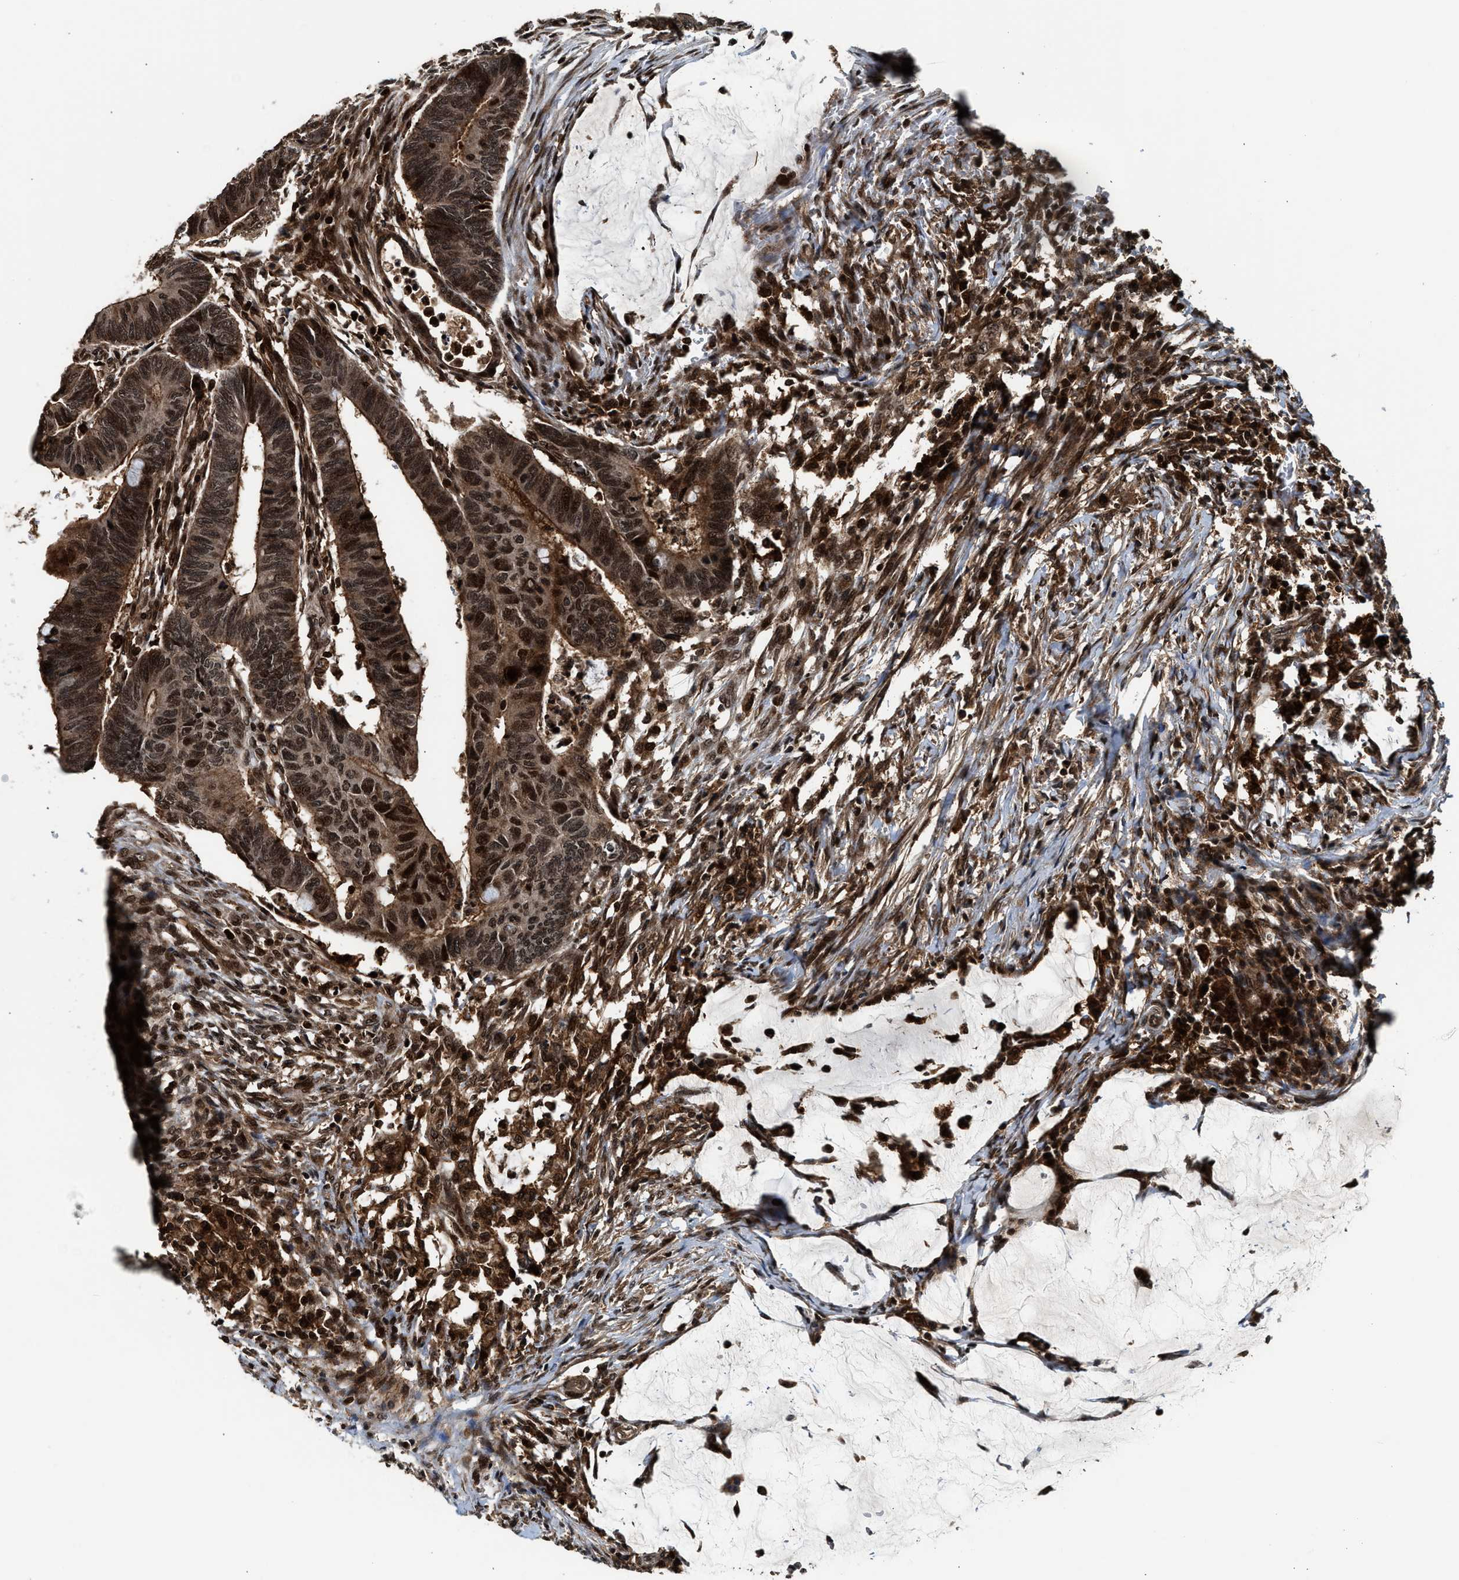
{"staining": {"intensity": "strong", "quantity": ">75%", "location": "cytoplasmic/membranous,nuclear"}, "tissue": "colorectal cancer", "cell_type": "Tumor cells", "image_type": "cancer", "snomed": [{"axis": "morphology", "description": "Normal tissue, NOS"}, {"axis": "morphology", "description": "Adenocarcinoma, NOS"}, {"axis": "topography", "description": "Rectum"}, {"axis": "topography", "description": "Peripheral nerve tissue"}], "caption": "Strong cytoplasmic/membranous and nuclear expression for a protein is identified in approximately >75% of tumor cells of colorectal adenocarcinoma using immunohistochemistry (IHC).", "gene": "MDM2", "patient": {"sex": "male", "age": 92}}